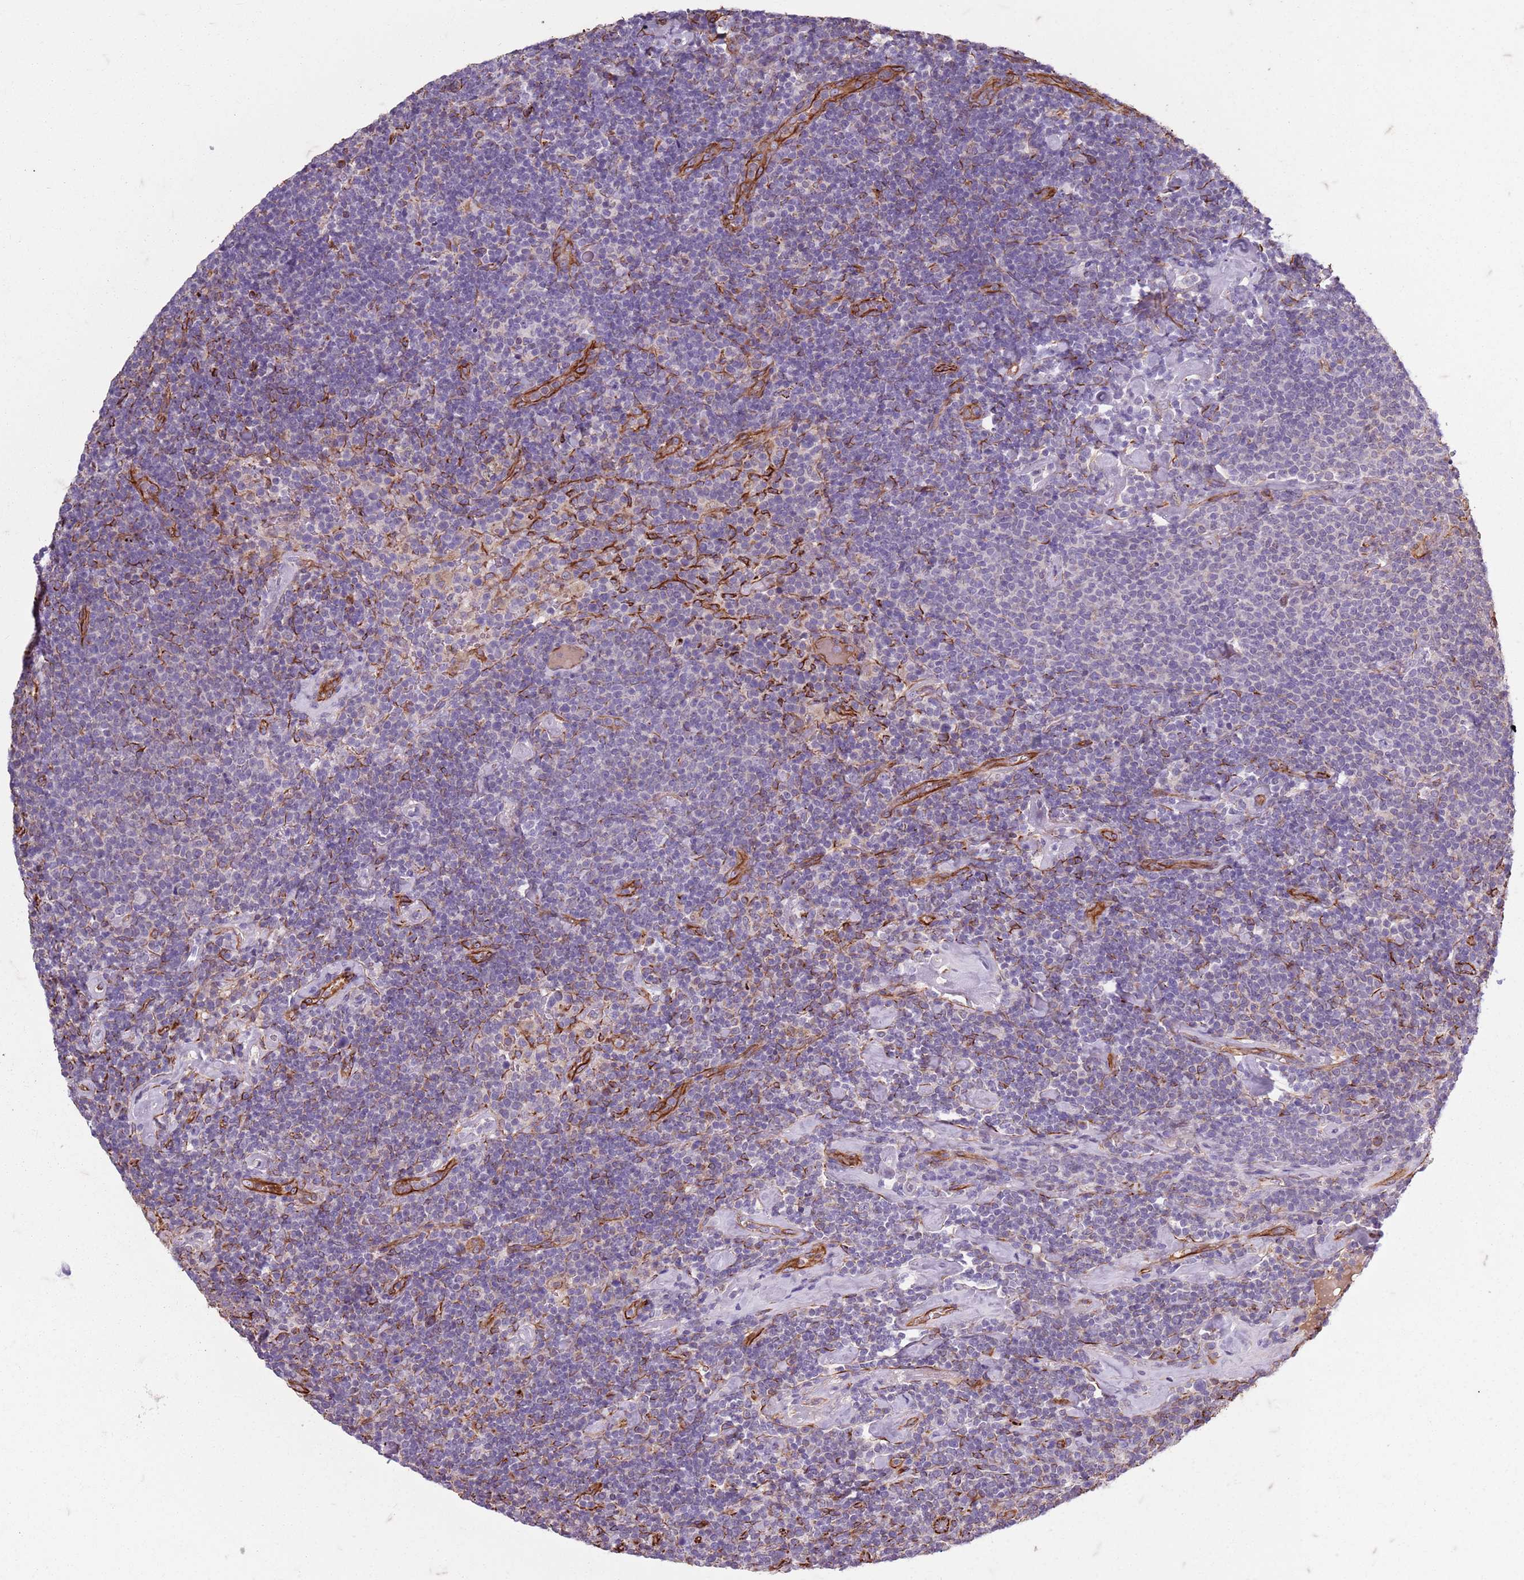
{"staining": {"intensity": "negative", "quantity": "none", "location": "none"}, "tissue": "lymphoma", "cell_type": "Tumor cells", "image_type": "cancer", "snomed": [{"axis": "morphology", "description": "Malignant lymphoma, non-Hodgkin's type, High grade"}, {"axis": "topography", "description": "Lymph node"}], "caption": "The IHC photomicrograph has no significant staining in tumor cells of high-grade malignant lymphoma, non-Hodgkin's type tissue. Brightfield microscopy of immunohistochemistry stained with DAB (3,3'-diaminobenzidine) (brown) and hematoxylin (blue), captured at high magnification.", "gene": "TAS2R38", "patient": {"sex": "male", "age": 61}}